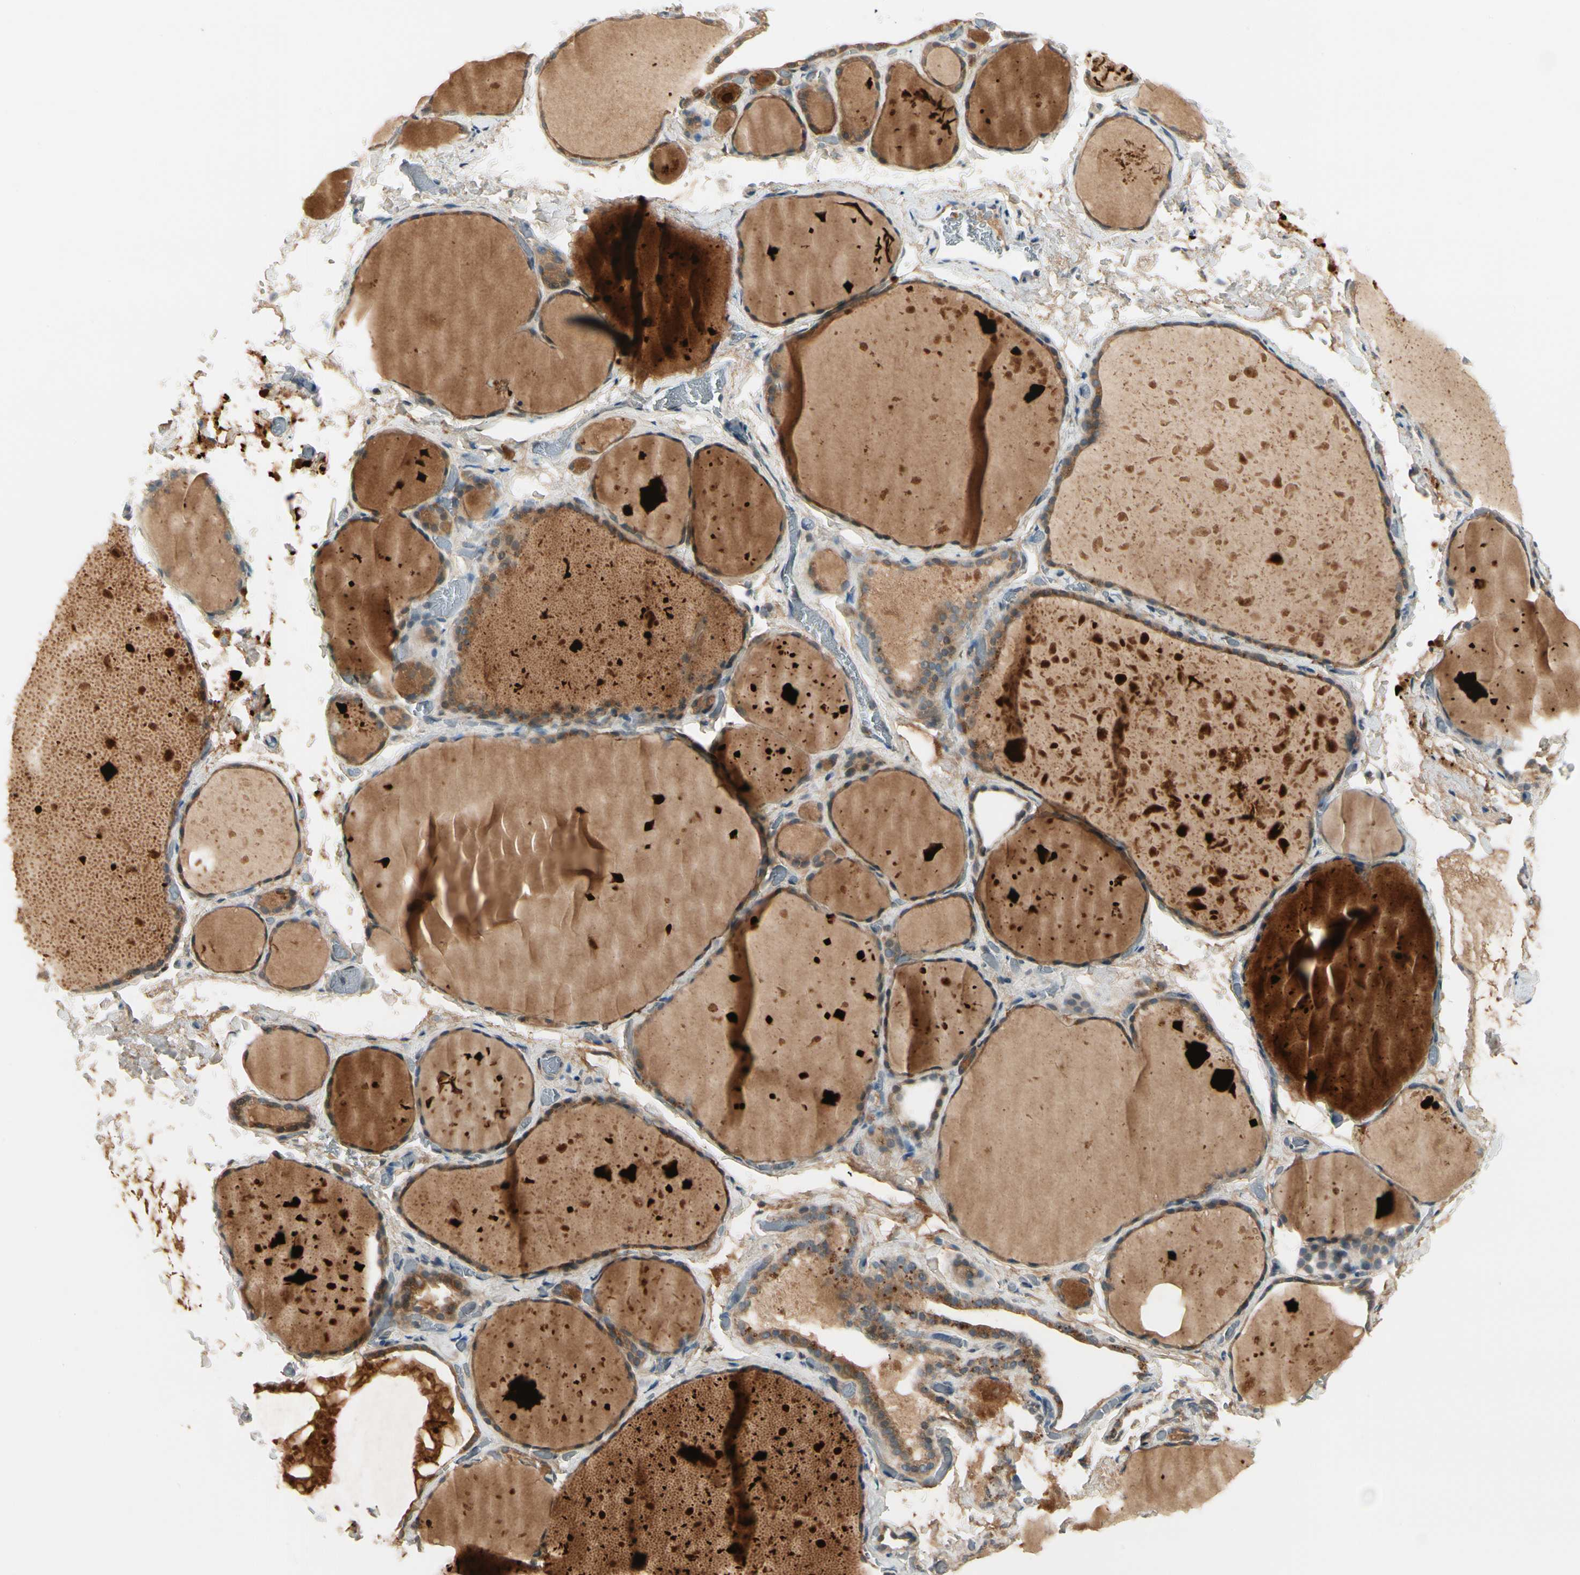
{"staining": {"intensity": "moderate", "quantity": "25%-75%", "location": "cytoplasmic/membranous"}, "tissue": "thyroid gland", "cell_type": "Glandular cells", "image_type": "normal", "snomed": [{"axis": "morphology", "description": "Normal tissue, NOS"}, {"axis": "topography", "description": "Thyroid gland"}], "caption": "Immunohistochemical staining of benign human thyroid gland displays moderate cytoplasmic/membranous protein positivity in approximately 25%-75% of glandular cells.", "gene": "EPHB3", "patient": {"sex": "male", "age": 76}}